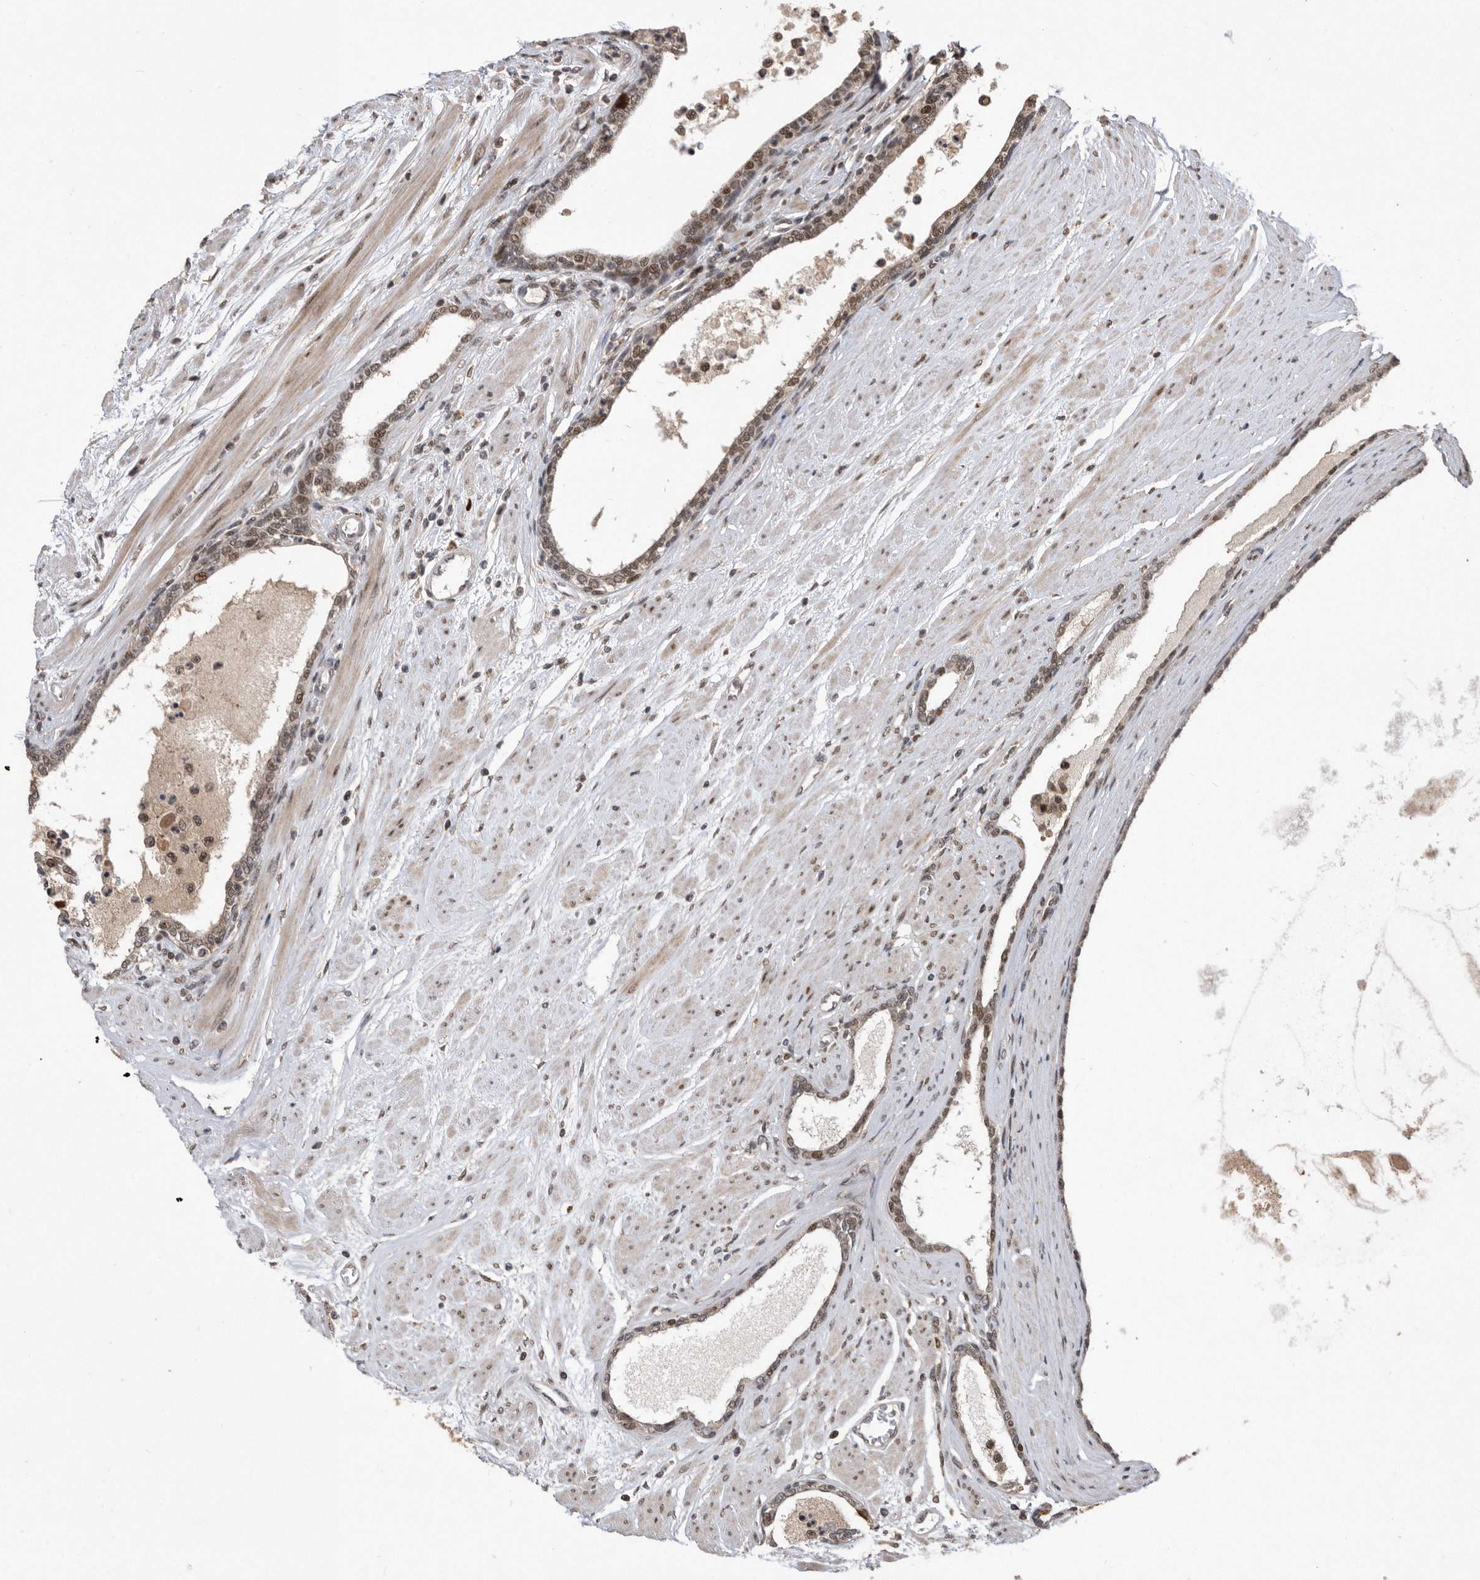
{"staining": {"intensity": "moderate", "quantity": ">75%", "location": "nuclear"}, "tissue": "prostate cancer", "cell_type": "Tumor cells", "image_type": "cancer", "snomed": [{"axis": "morphology", "description": "Adenocarcinoma, Low grade"}, {"axis": "topography", "description": "Prostate"}], "caption": "Immunohistochemical staining of prostate adenocarcinoma (low-grade) demonstrates moderate nuclear protein positivity in about >75% of tumor cells.", "gene": "TDRD3", "patient": {"sex": "male", "age": 60}}